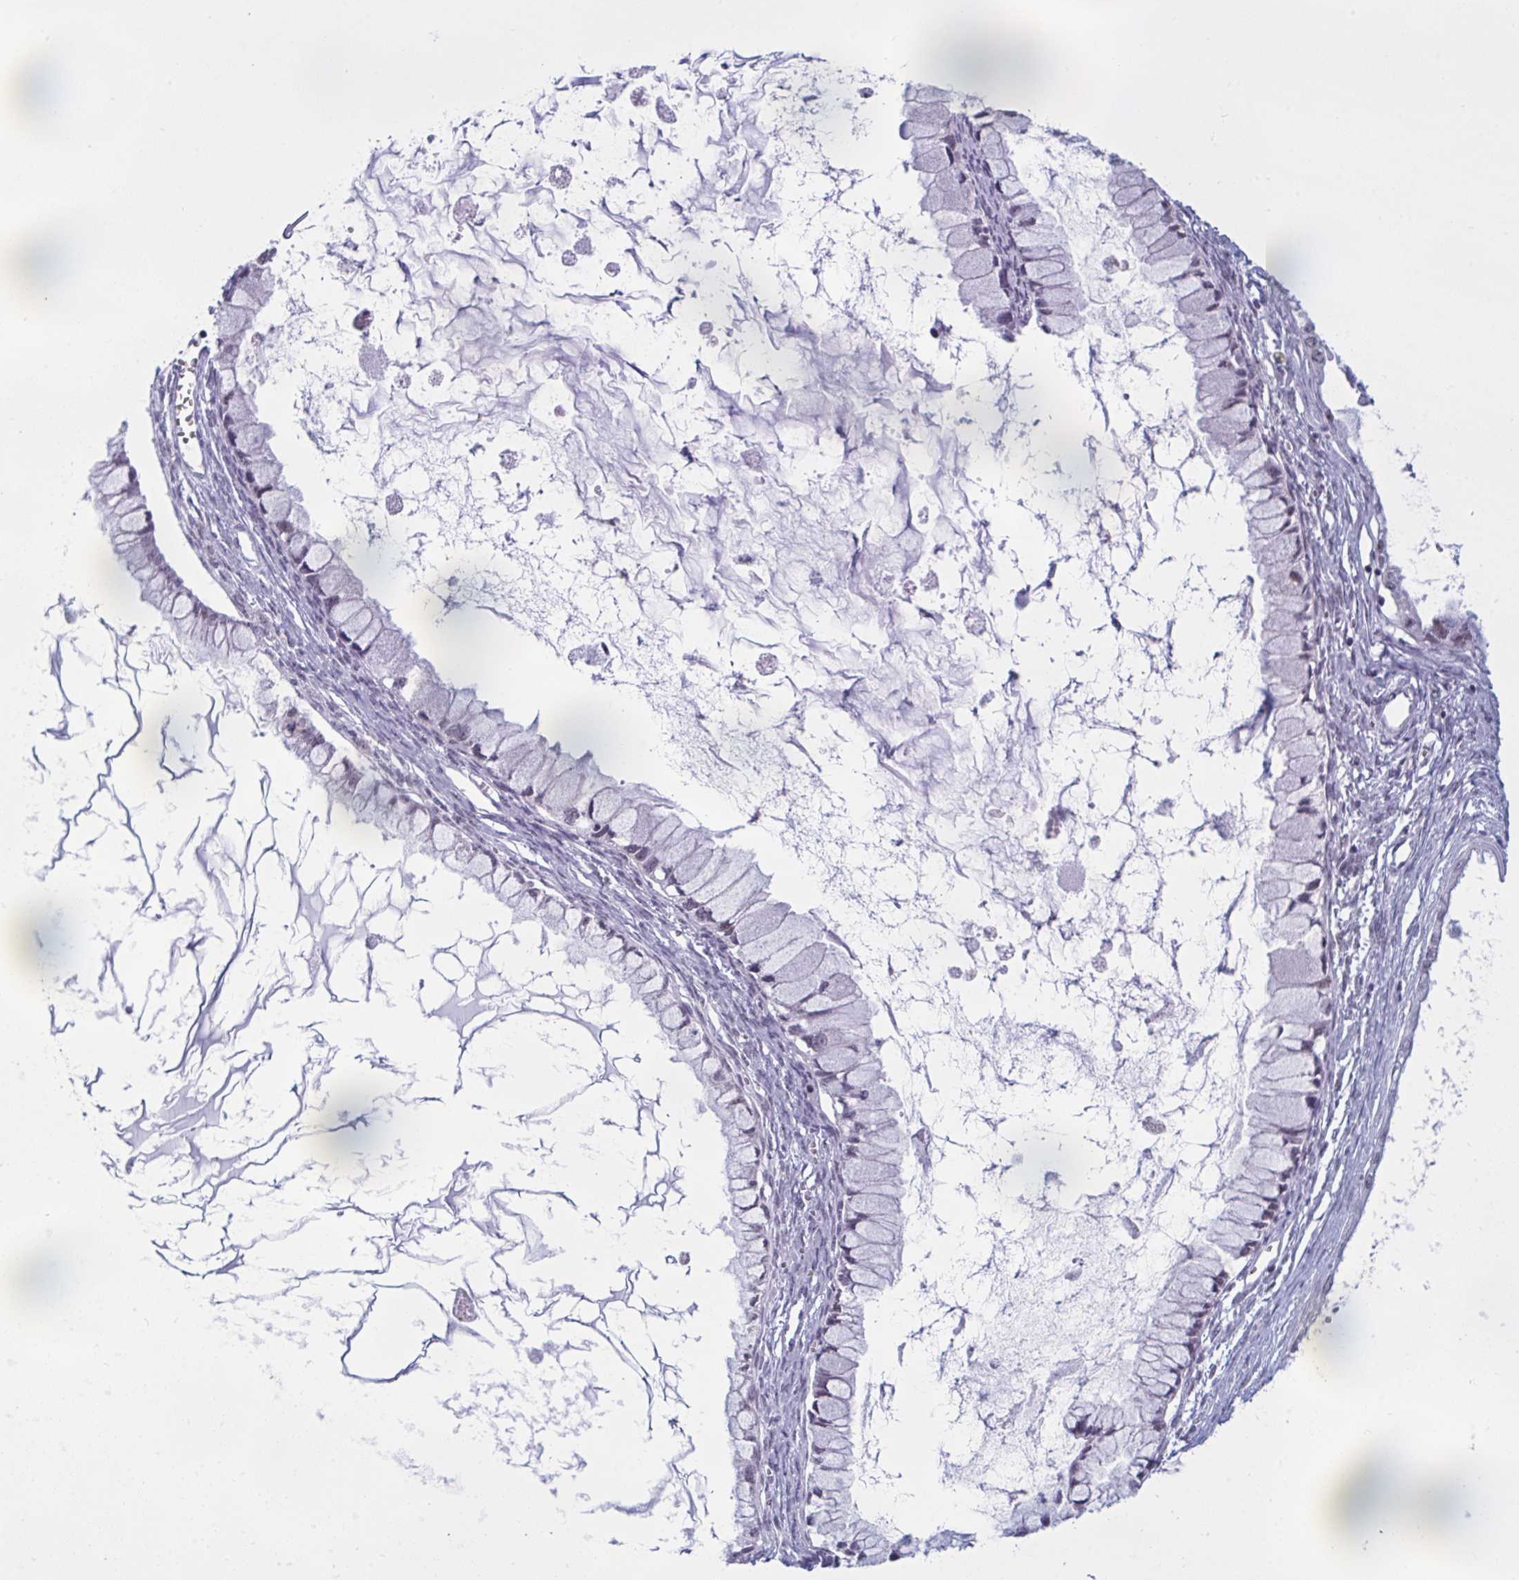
{"staining": {"intensity": "negative", "quantity": "none", "location": "none"}, "tissue": "ovarian cancer", "cell_type": "Tumor cells", "image_type": "cancer", "snomed": [{"axis": "morphology", "description": "Cystadenocarcinoma, mucinous, NOS"}, {"axis": "topography", "description": "Ovary"}], "caption": "This is an IHC image of human ovarian cancer (mucinous cystadenocarcinoma). There is no staining in tumor cells.", "gene": "TGM6", "patient": {"sex": "female", "age": 34}}